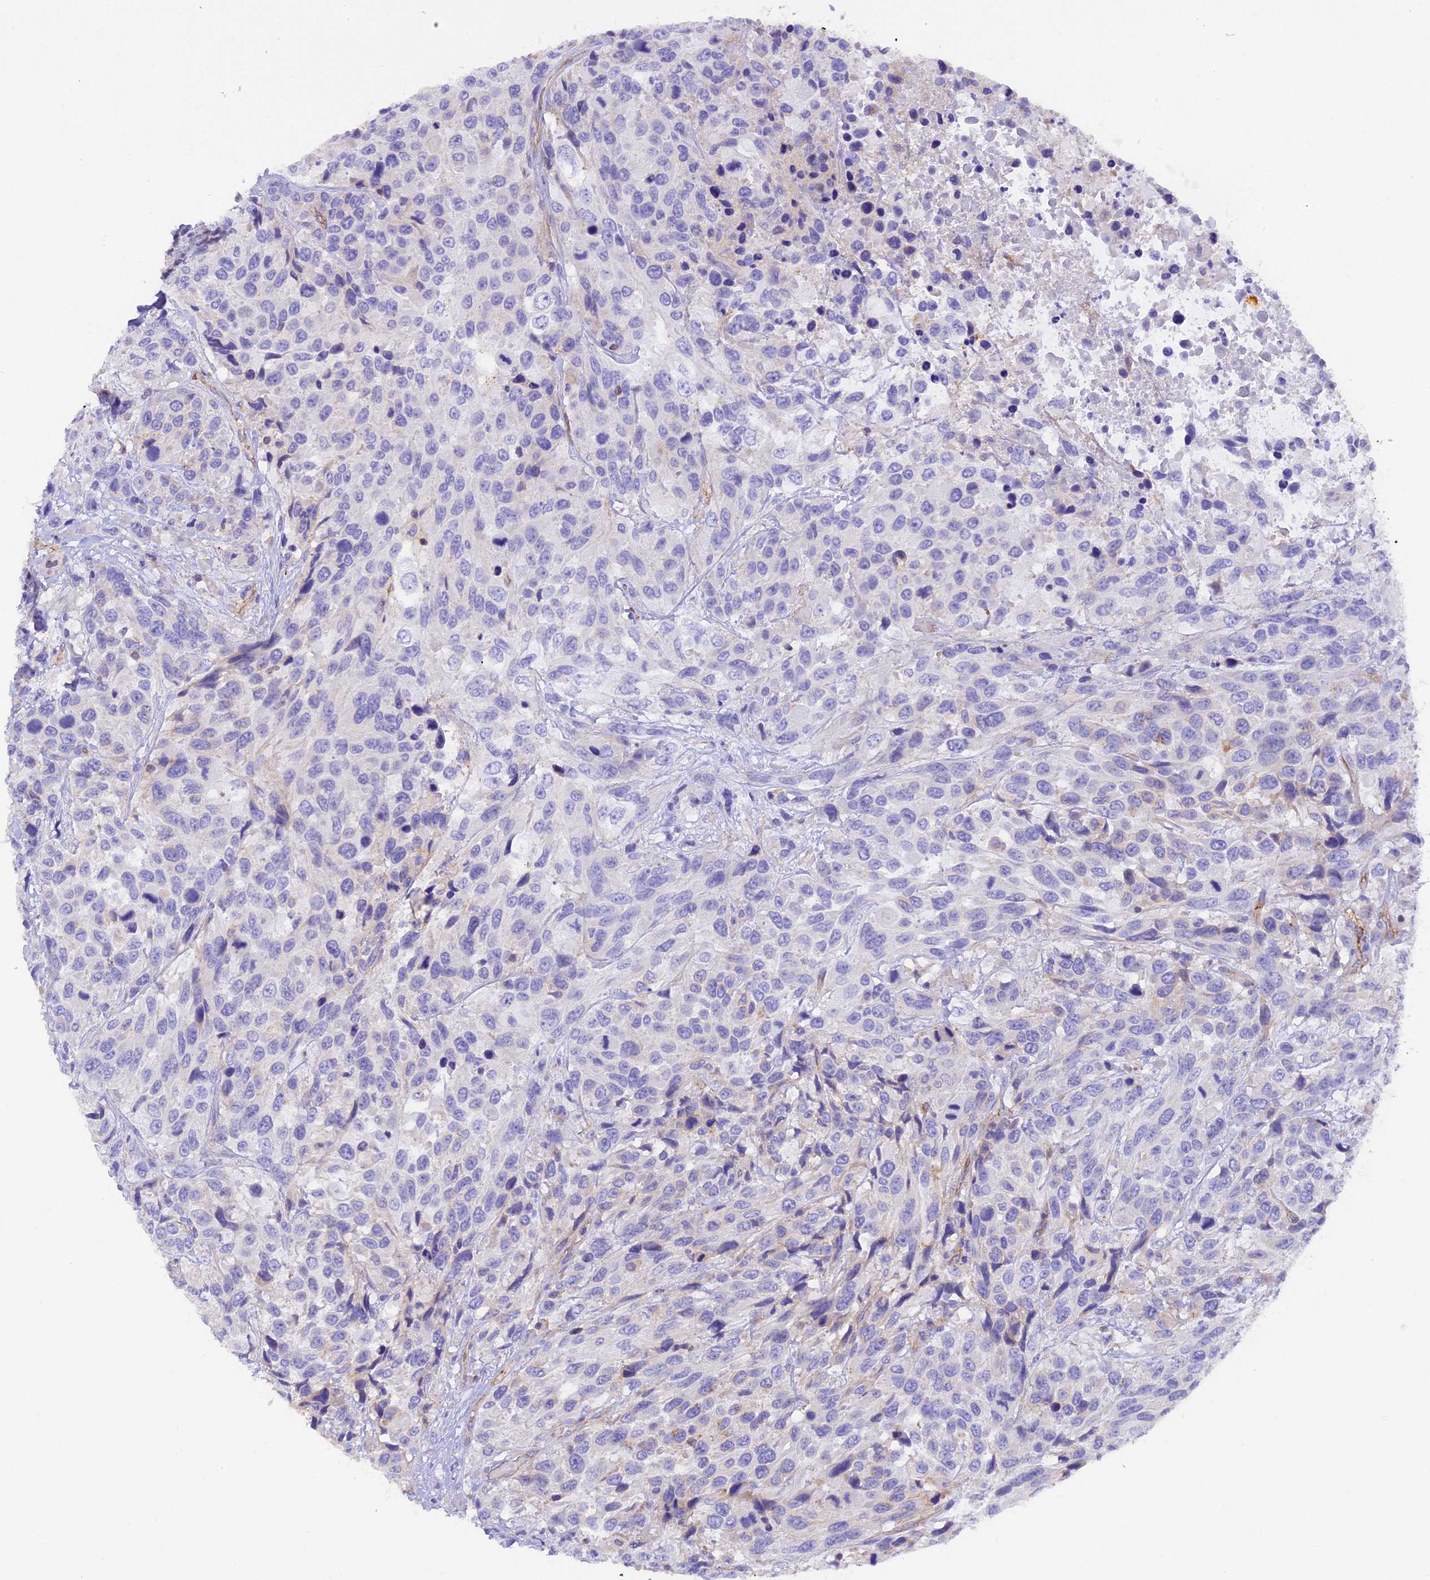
{"staining": {"intensity": "negative", "quantity": "none", "location": "none"}, "tissue": "urothelial cancer", "cell_type": "Tumor cells", "image_type": "cancer", "snomed": [{"axis": "morphology", "description": "Urothelial carcinoma, High grade"}, {"axis": "topography", "description": "Urinary bladder"}], "caption": "Photomicrograph shows no protein staining in tumor cells of urothelial cancer tissue. The staining is performed using DAB brown chromogen with nuclei counter-stained in using hematoxylin.", "gene": "FAM193A", "patient": {"sex": "female", "age": 70}}